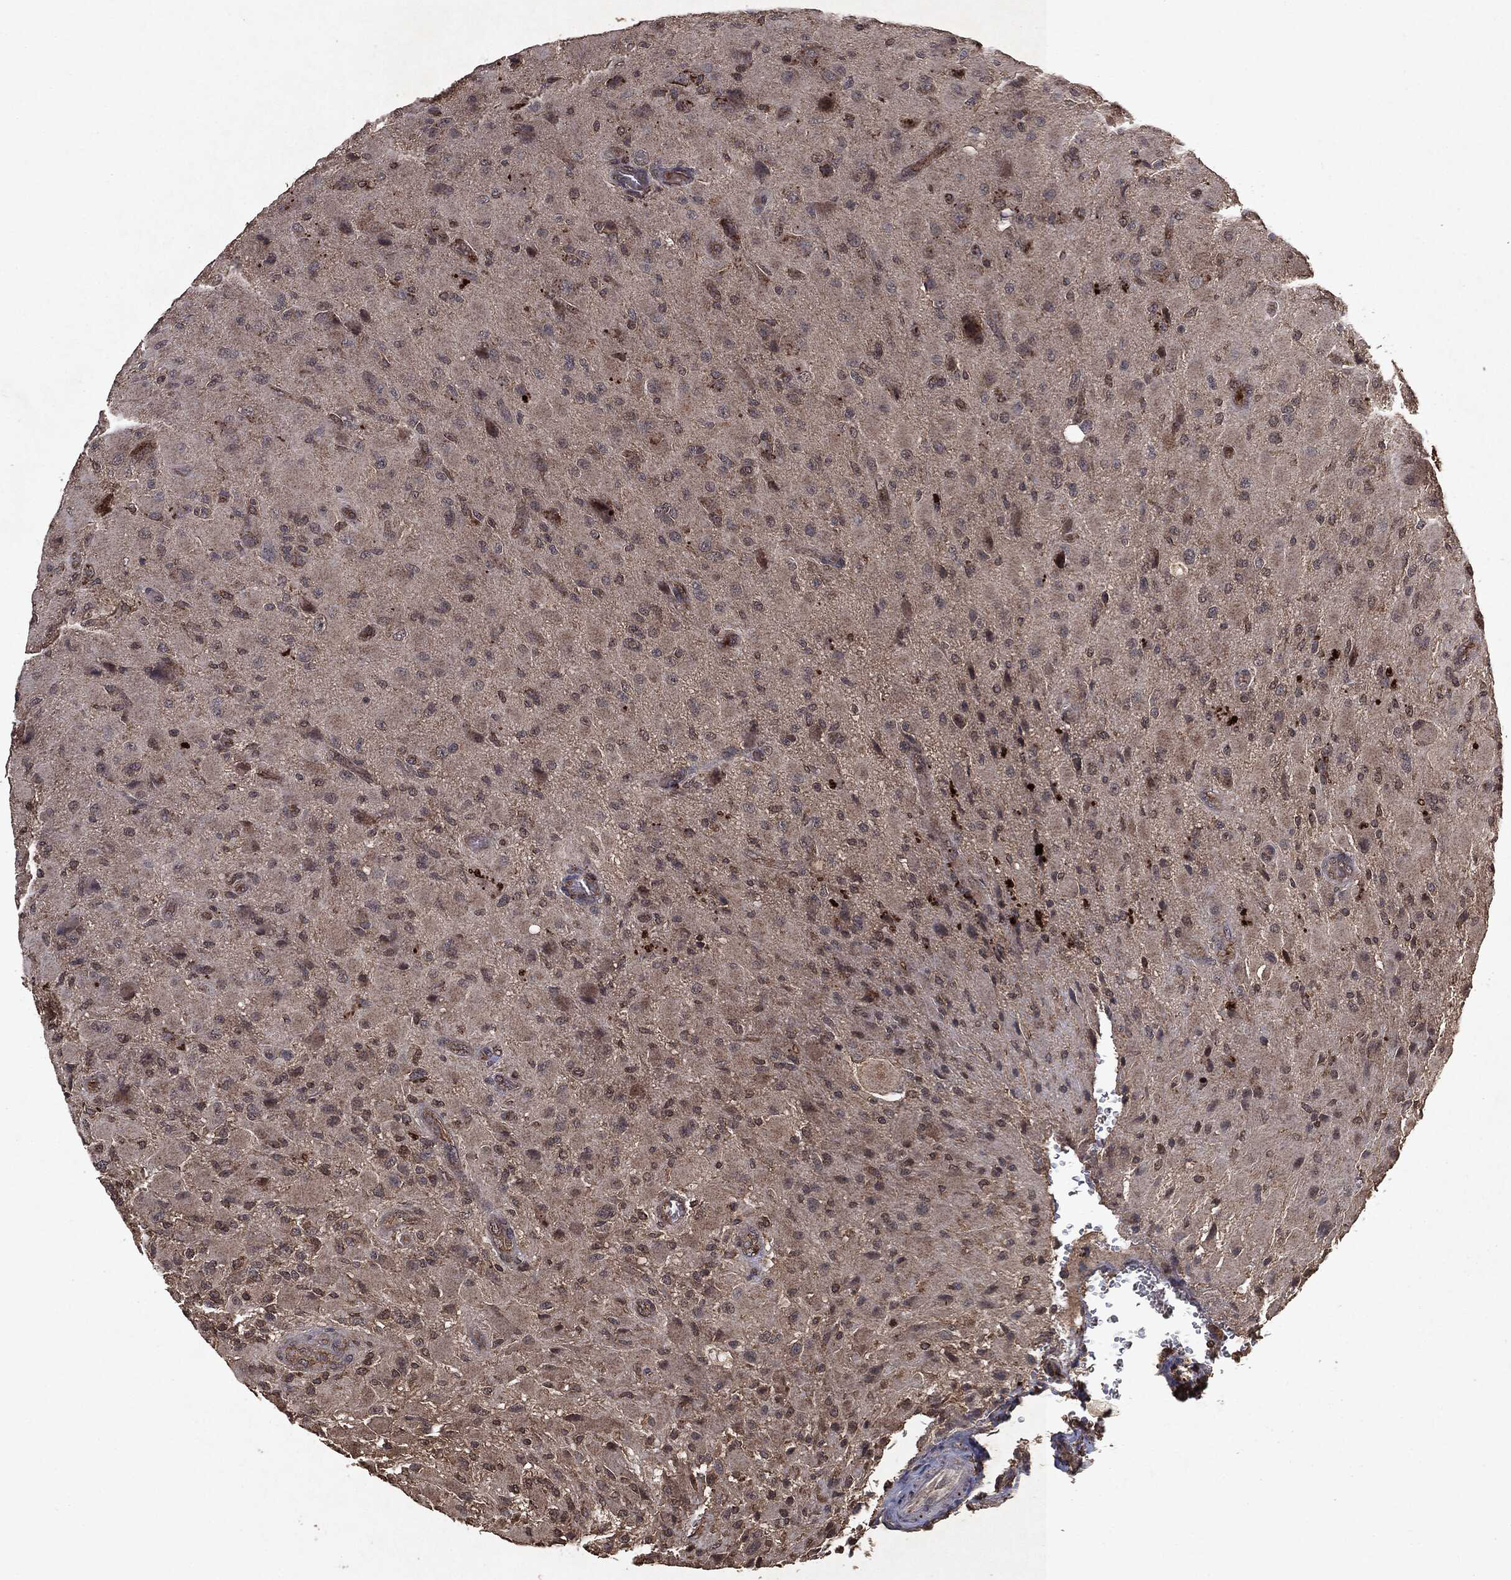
{"staining": {"intensity": "weak", "quantity": "<25%", "location": "cytoplasmic/membranous"}, "tissue": "glioma", "cell_type": "Tumor cells", "image_type": "cancer", "snomed": [{"axis": "morphology", "description": "Glioma, malignant, High grade"}, {"axis": "topography", "description": "Cerebral cortex"}], "caption": "High magnification brightfield microscopy of high-grade glioma (malignant) stained with DAB (3,3'-diaminobenzidine) (brown) and counterstained with hematoxylin (blue): tumor cells show no significant positivity.", "gene": "MTOR", "patient": {"sex": "male", "age": 35}}